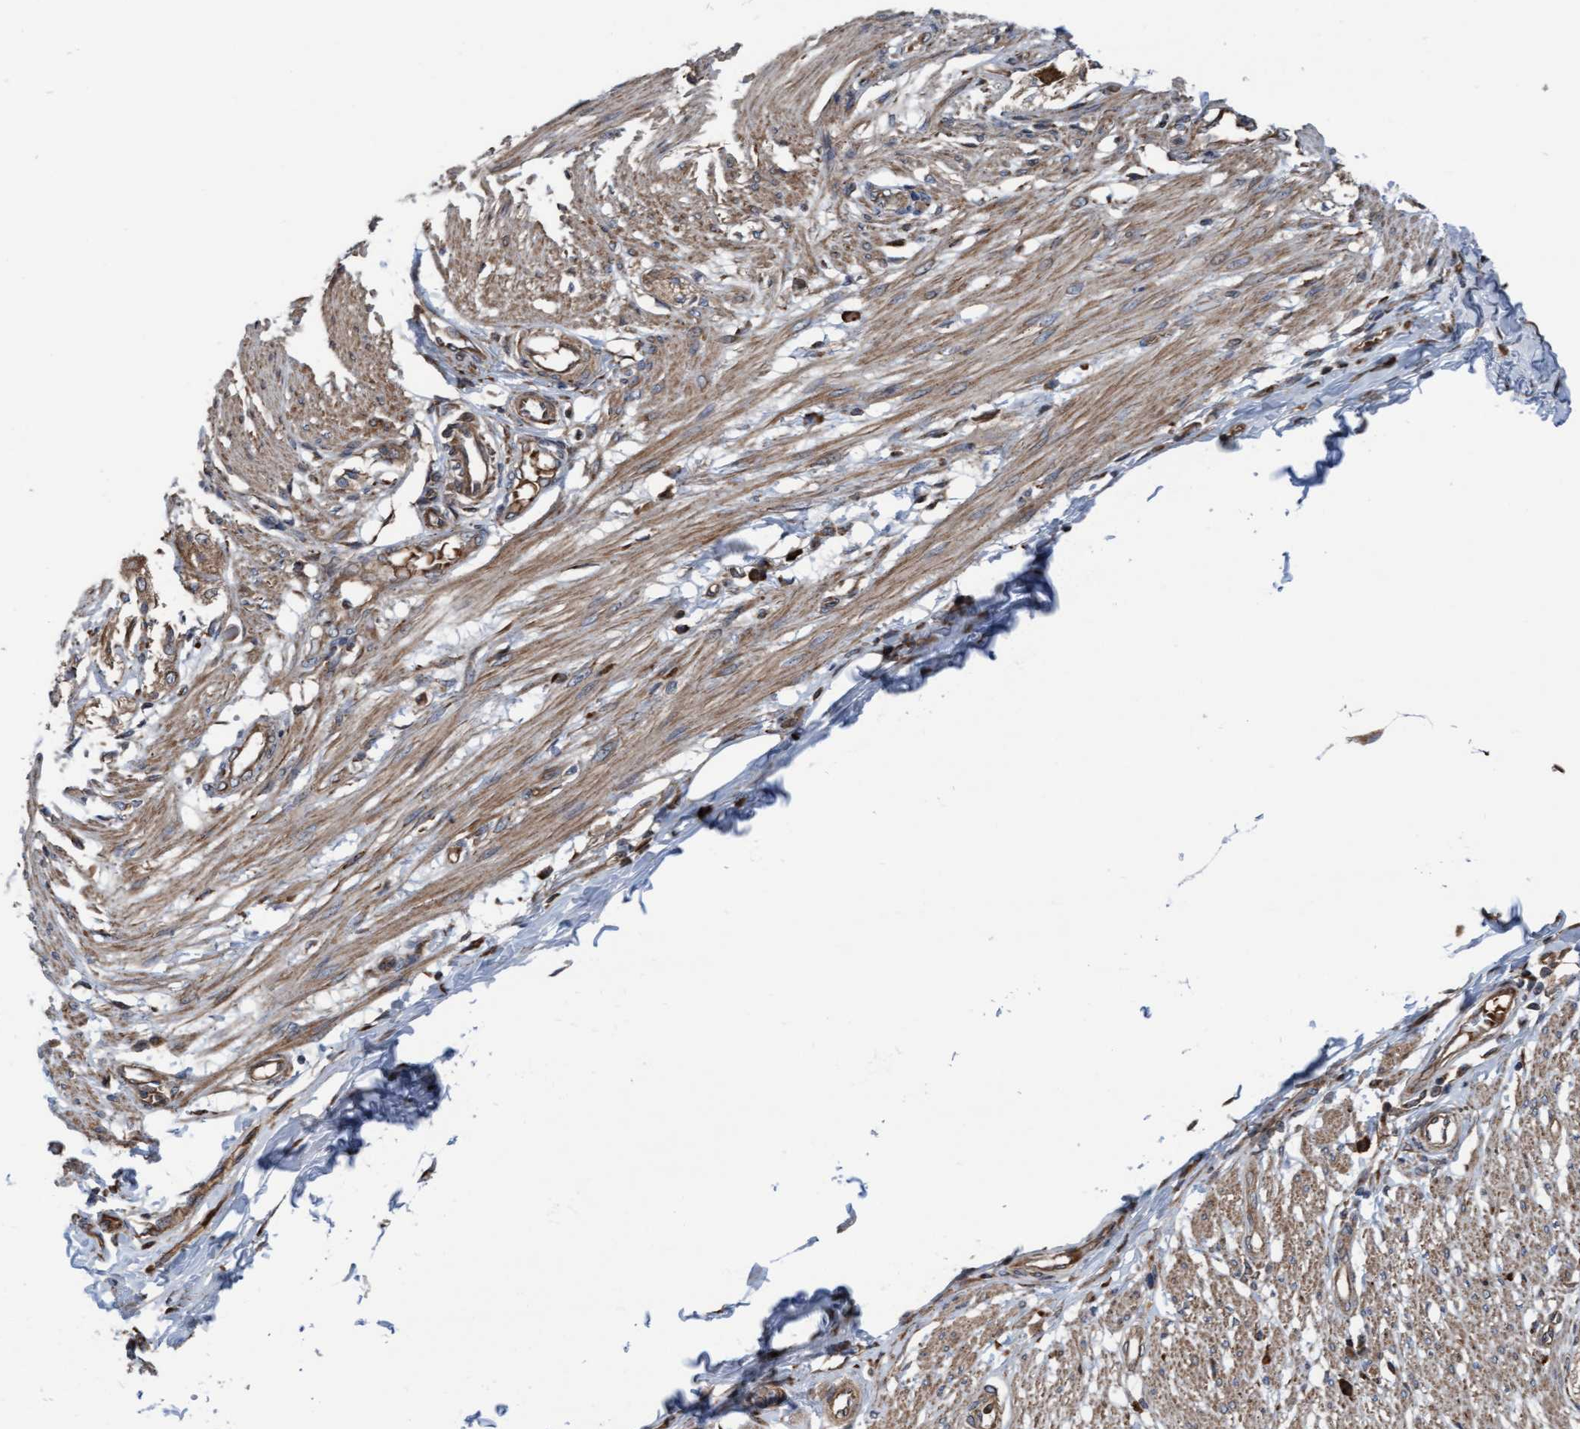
{"staining": {"intensity": "weak", "quantity": ">75%", "location": "cytoplasmic/membranous"}, "tissue": "smooth muscle", "cell_type": "Smooth muscle cells", "image_type": "normal", "snomed": [{"axis": "morphology", "description": "Normal tissue, NOS"}, {"axis": "morphology", "description": "Adenocarcinoma, NOS"}, {"axis": "topography", "description": "Colon"}, {"axis": "topography", "description": "Peripheral nerve tissue"}], "caption": "Immunohistochemistry (IHC) of benign smooth muscle reveals low levels of weak cytoplasmic/membranous positivity in about >75% of smooth muscle cells.", "gene": "RAP1GAP2", "patient": {"sex": "male", "age": 14}}